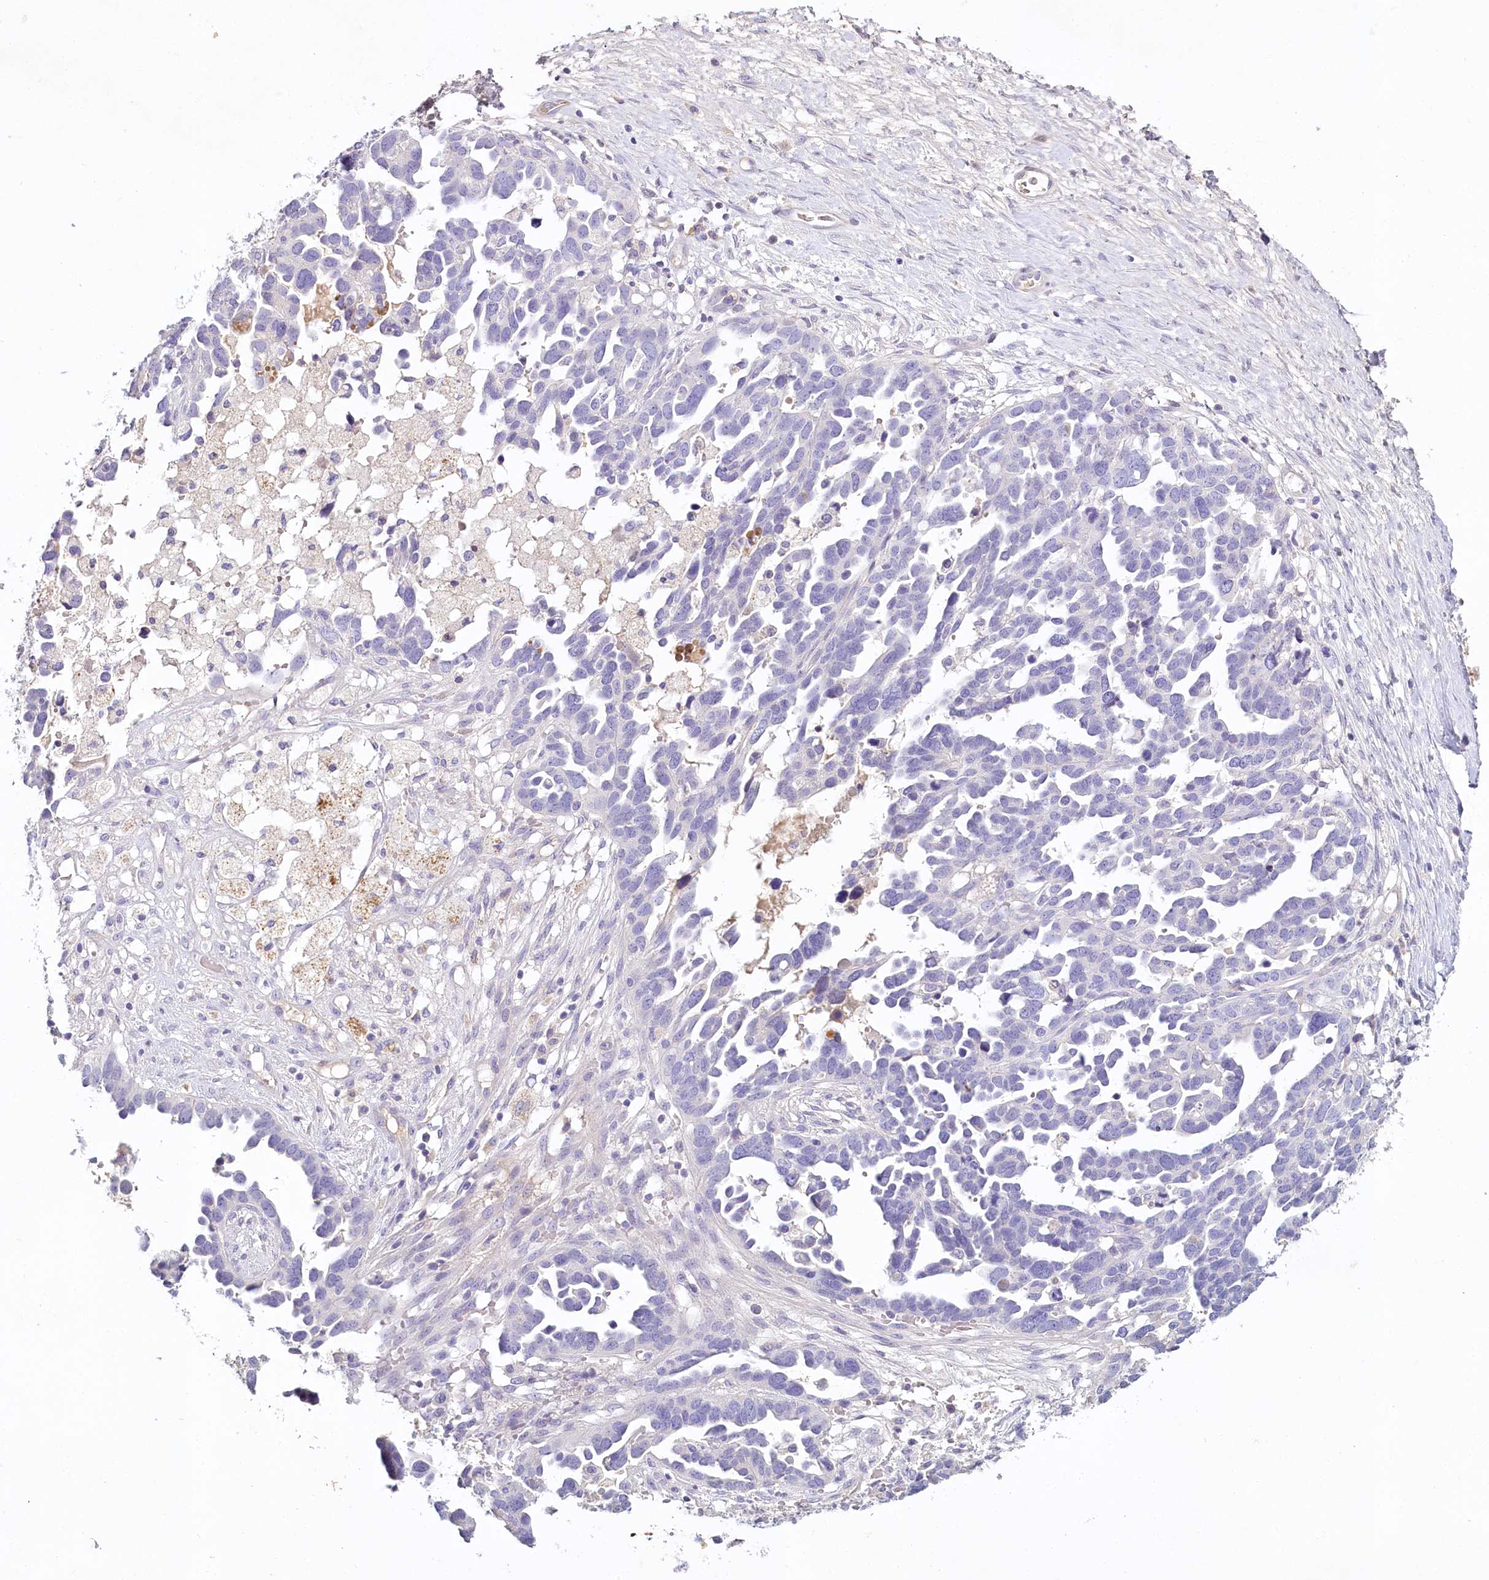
{"staining": {"intensity": "negative", "quantity": "none", "location": "none"}, "tissue": "ovarian cancer", "cell_type": "Tumor cells", "image_type": "cancer", "snomed": [{"axis": "morphology", "description": "Cystadenocarcinoma, serous, NOS"}, {"axis": "topography", "description": "Ovary"}], "caption": "This is a image of immunohistochemistry staining of ovarian cancer, which shows no positivity in tumor cells.", "gene": "HPD", "patient": {"sex": "female", "age": 54}}